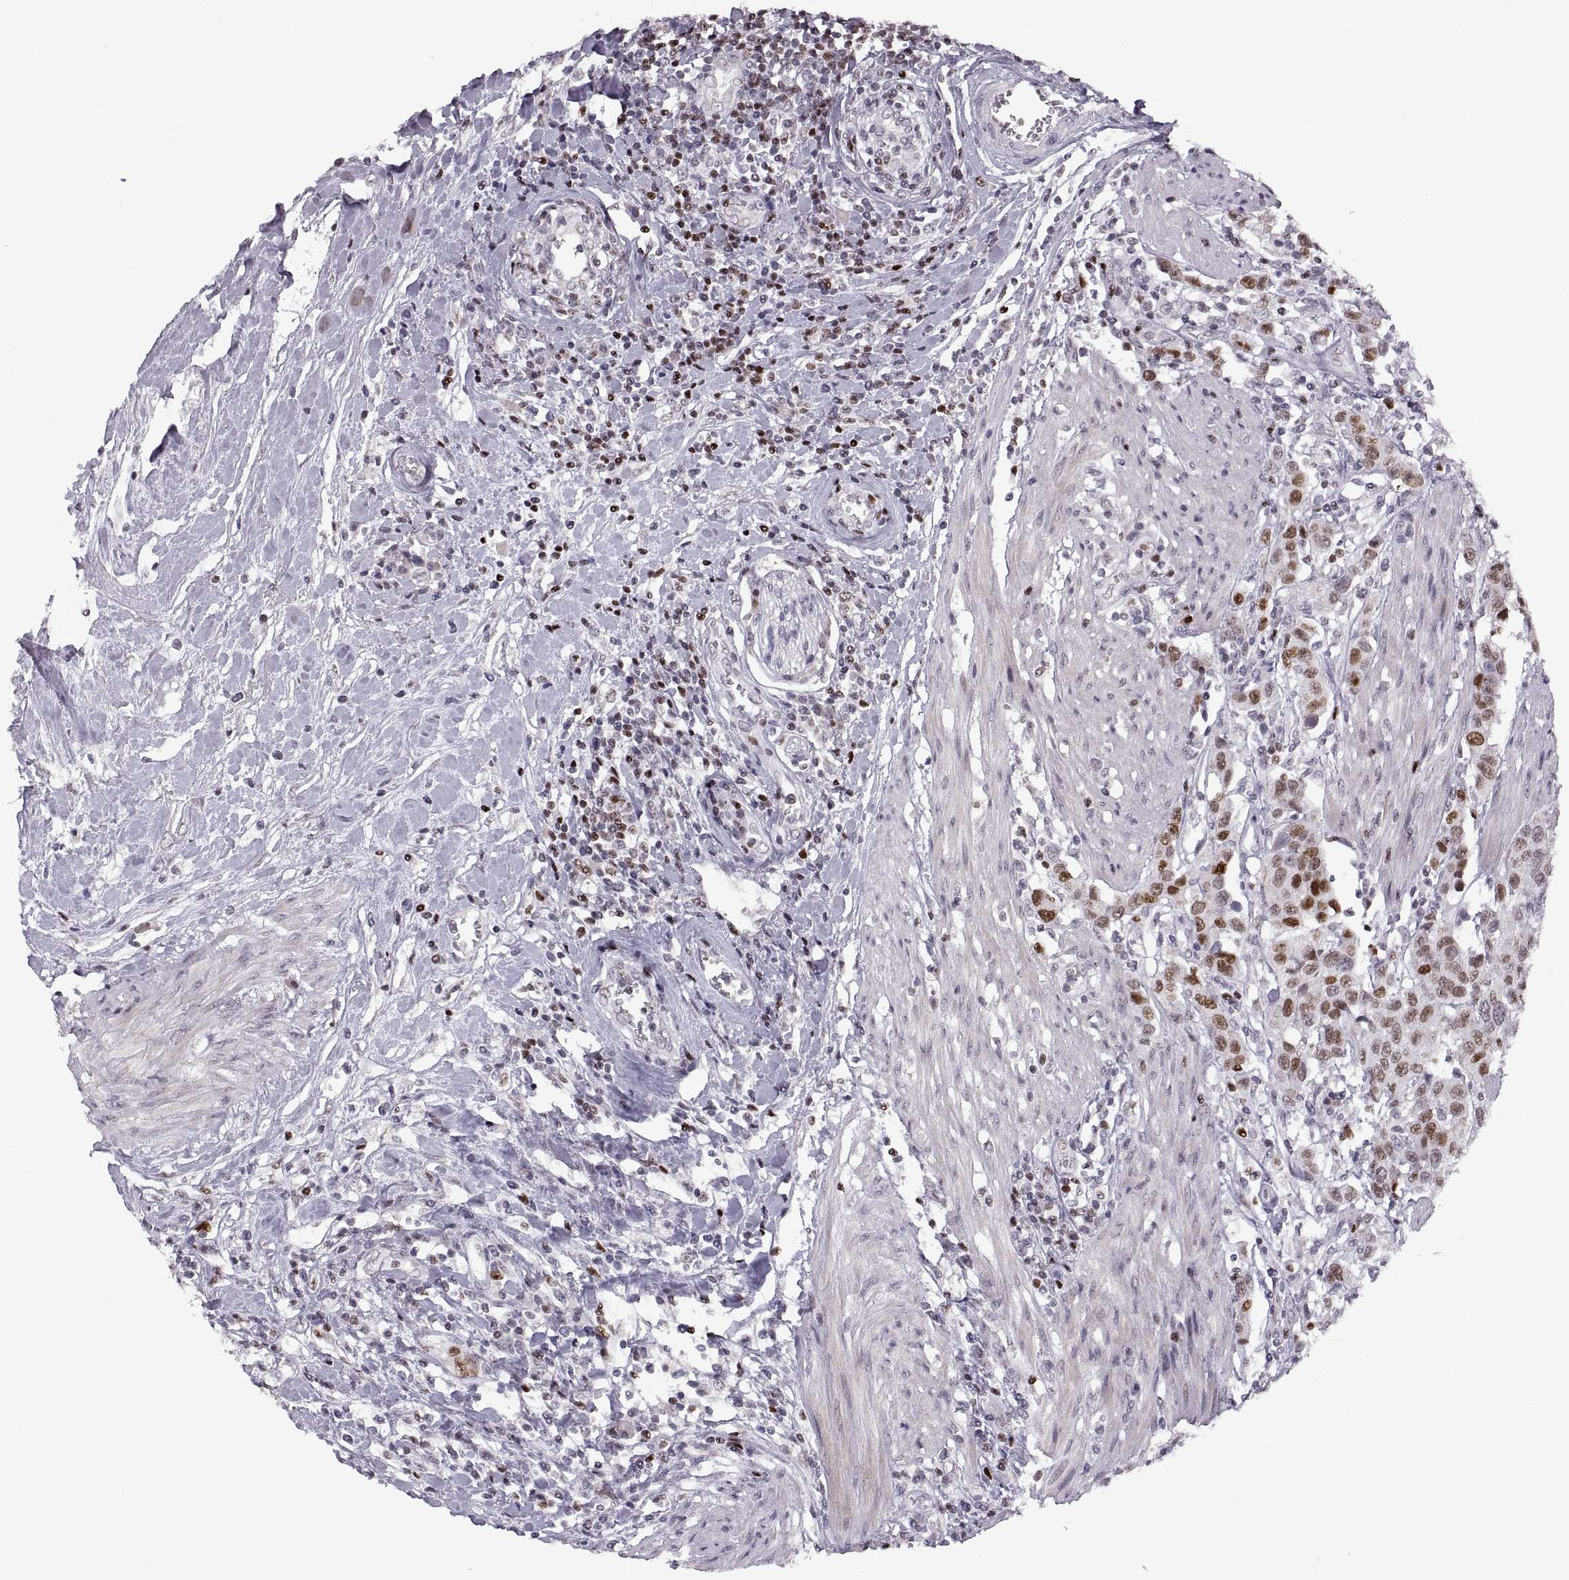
{"staining": {"intensity": "moderate", "quantity": "25%-75%", "location": "nuclear"}, "tissue": "urothelial cancer", "cell_type": "Tumor cells", "image_type": "cancer", "snomed": [{"axis": "morphology", "description": "Urothelial carcinoma, High grade"}, {"axis": "topography", "description": "Urinary bladder"}], "caption": "The immunohistochemical stain shows moderate nuclear positivity in tumor cells of urothelial cancer tissue.", "gene": "NEK2", "patient": {"sex": "female", "age": 58}}